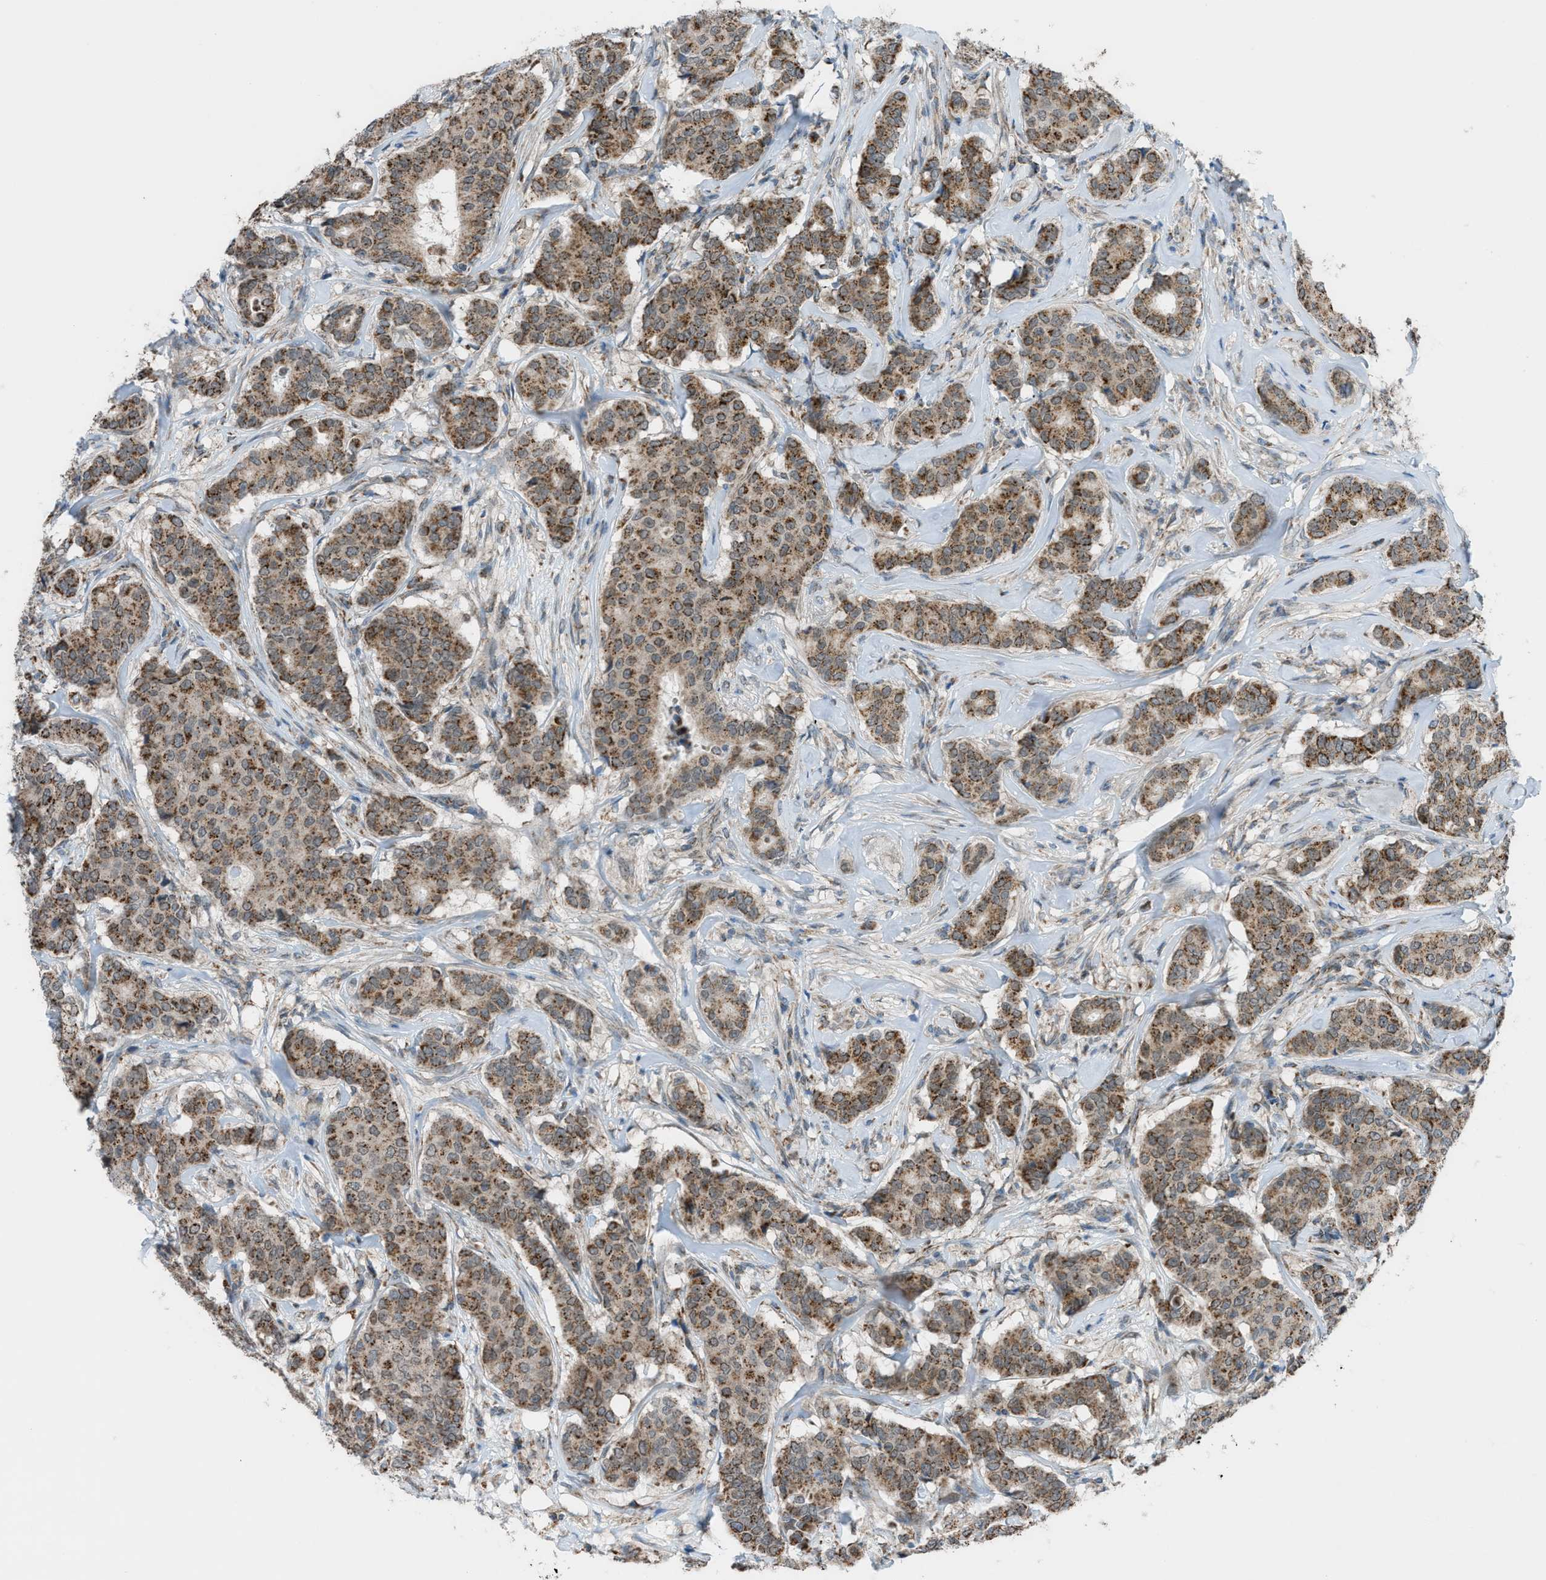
{"staining": {"intensity": "moderate", "quantity": ">75%", "location": "cytoplasmic/membranous"}, "tissue": "breast cancer", "cell_type": "Tumor cells", "image_type": "cancer", "snomed": [{"axis": "morphology", "description": "Duct carcinoma"}, {"axis": "topography", "description": "Breast"}], "caption": "Immunohistochemical staining of human breast cancer (intraductal carcinoma) demonstrates medium levels of moderate cytoplasmic/membranous protein staining in approximately >75% of tumor cells.", "gene": "SRM", "patient": {"sex": "female", "age": 75}}